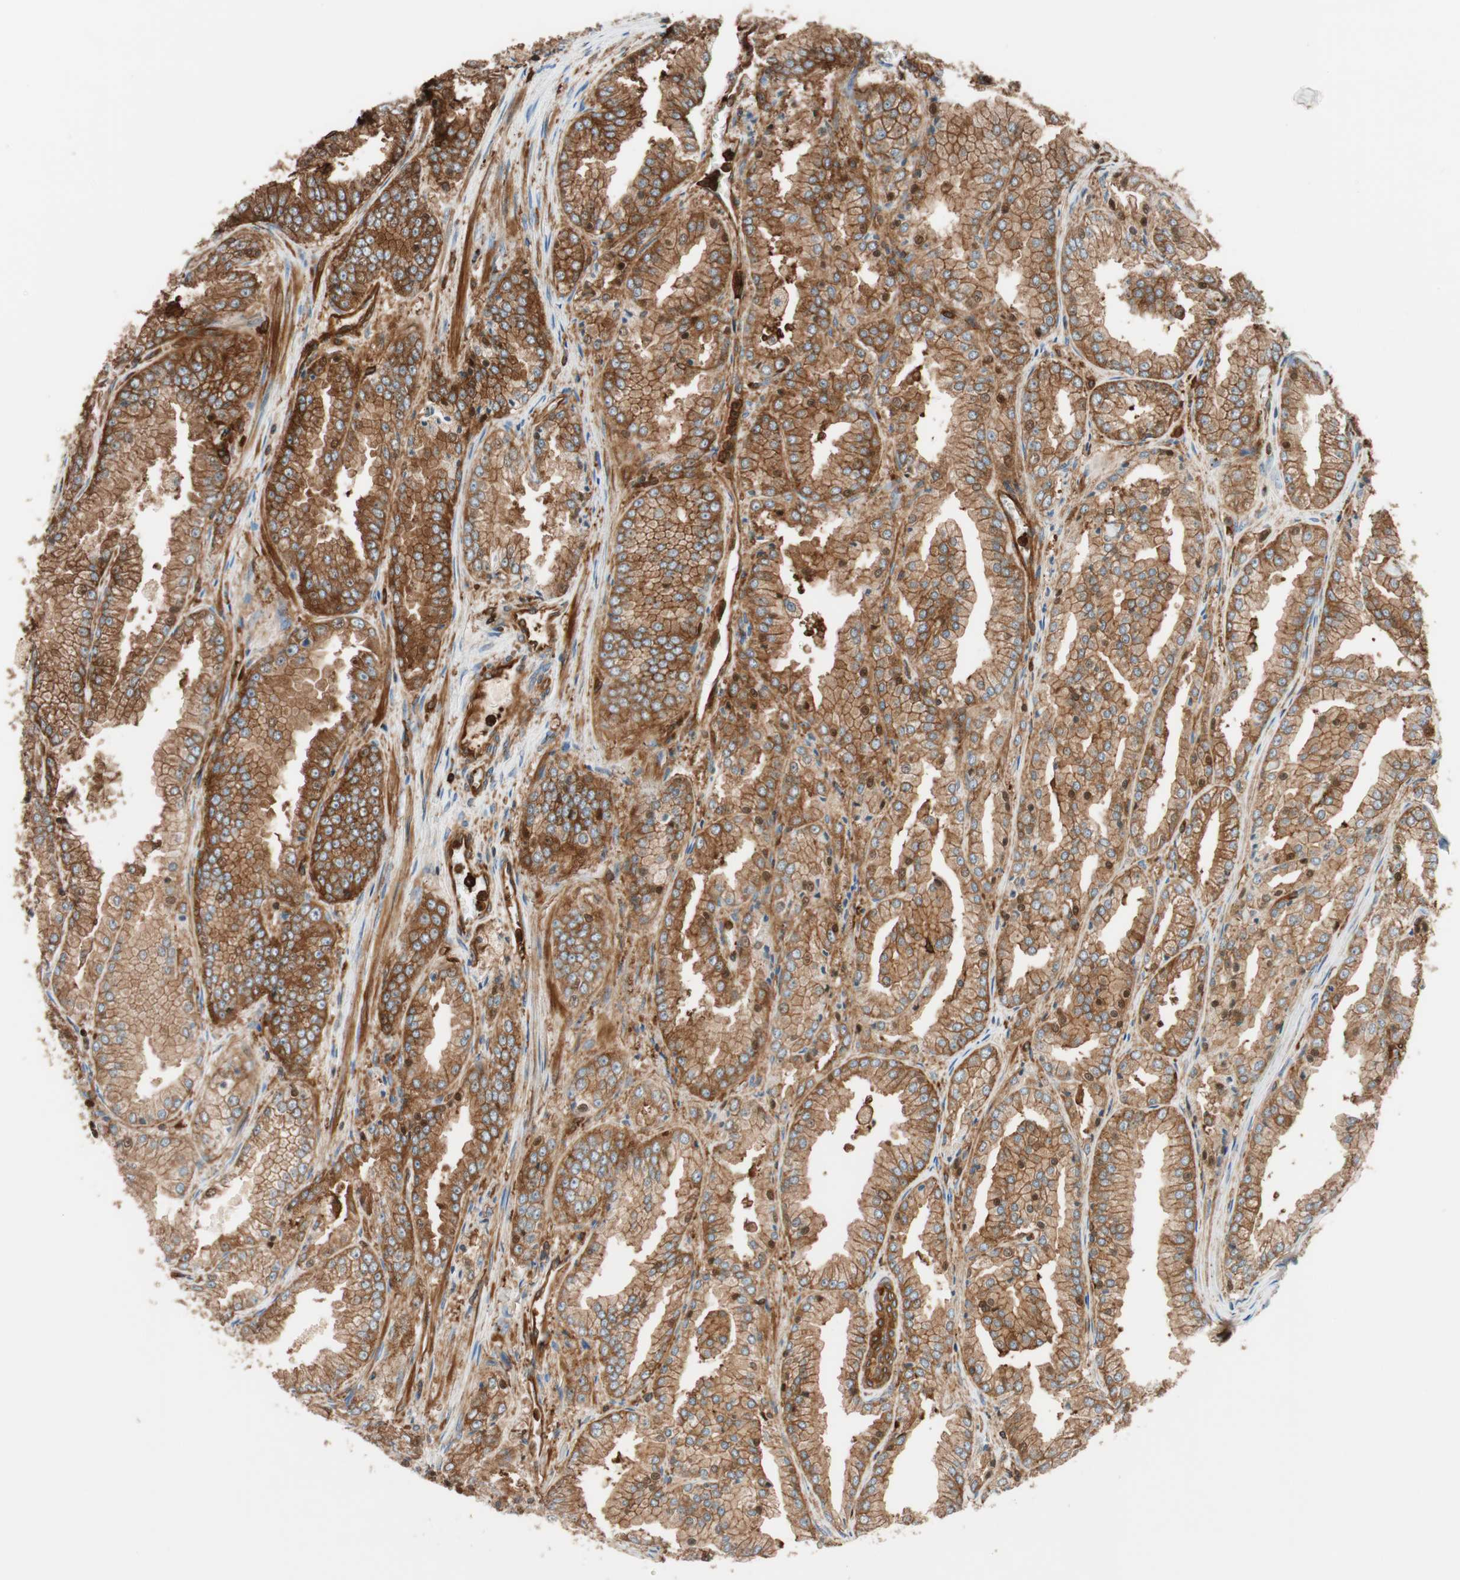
{"staining": {"intensity": "strong", "quantity": ">75%", "location": "cytoplasmic/membranous"}, "tissue": "prostate cancer", "cell_type": "Tumor cells", "image_type": "cancer", "snomed": [{"axis": "morphology", "description": "Adenocarcinoma, High grade"}, {"axis": "topography", "description": "Prostate"}], "caption": "This histopathology image demonstrates IHC staining of human adenocarcinoma (high-grade) (prostate), with high strong cytoplasmic/membranous staining in approximately >75% of tumor cells.", "gene": "VASP", "patient": {"sex": "male", "age": 61}}